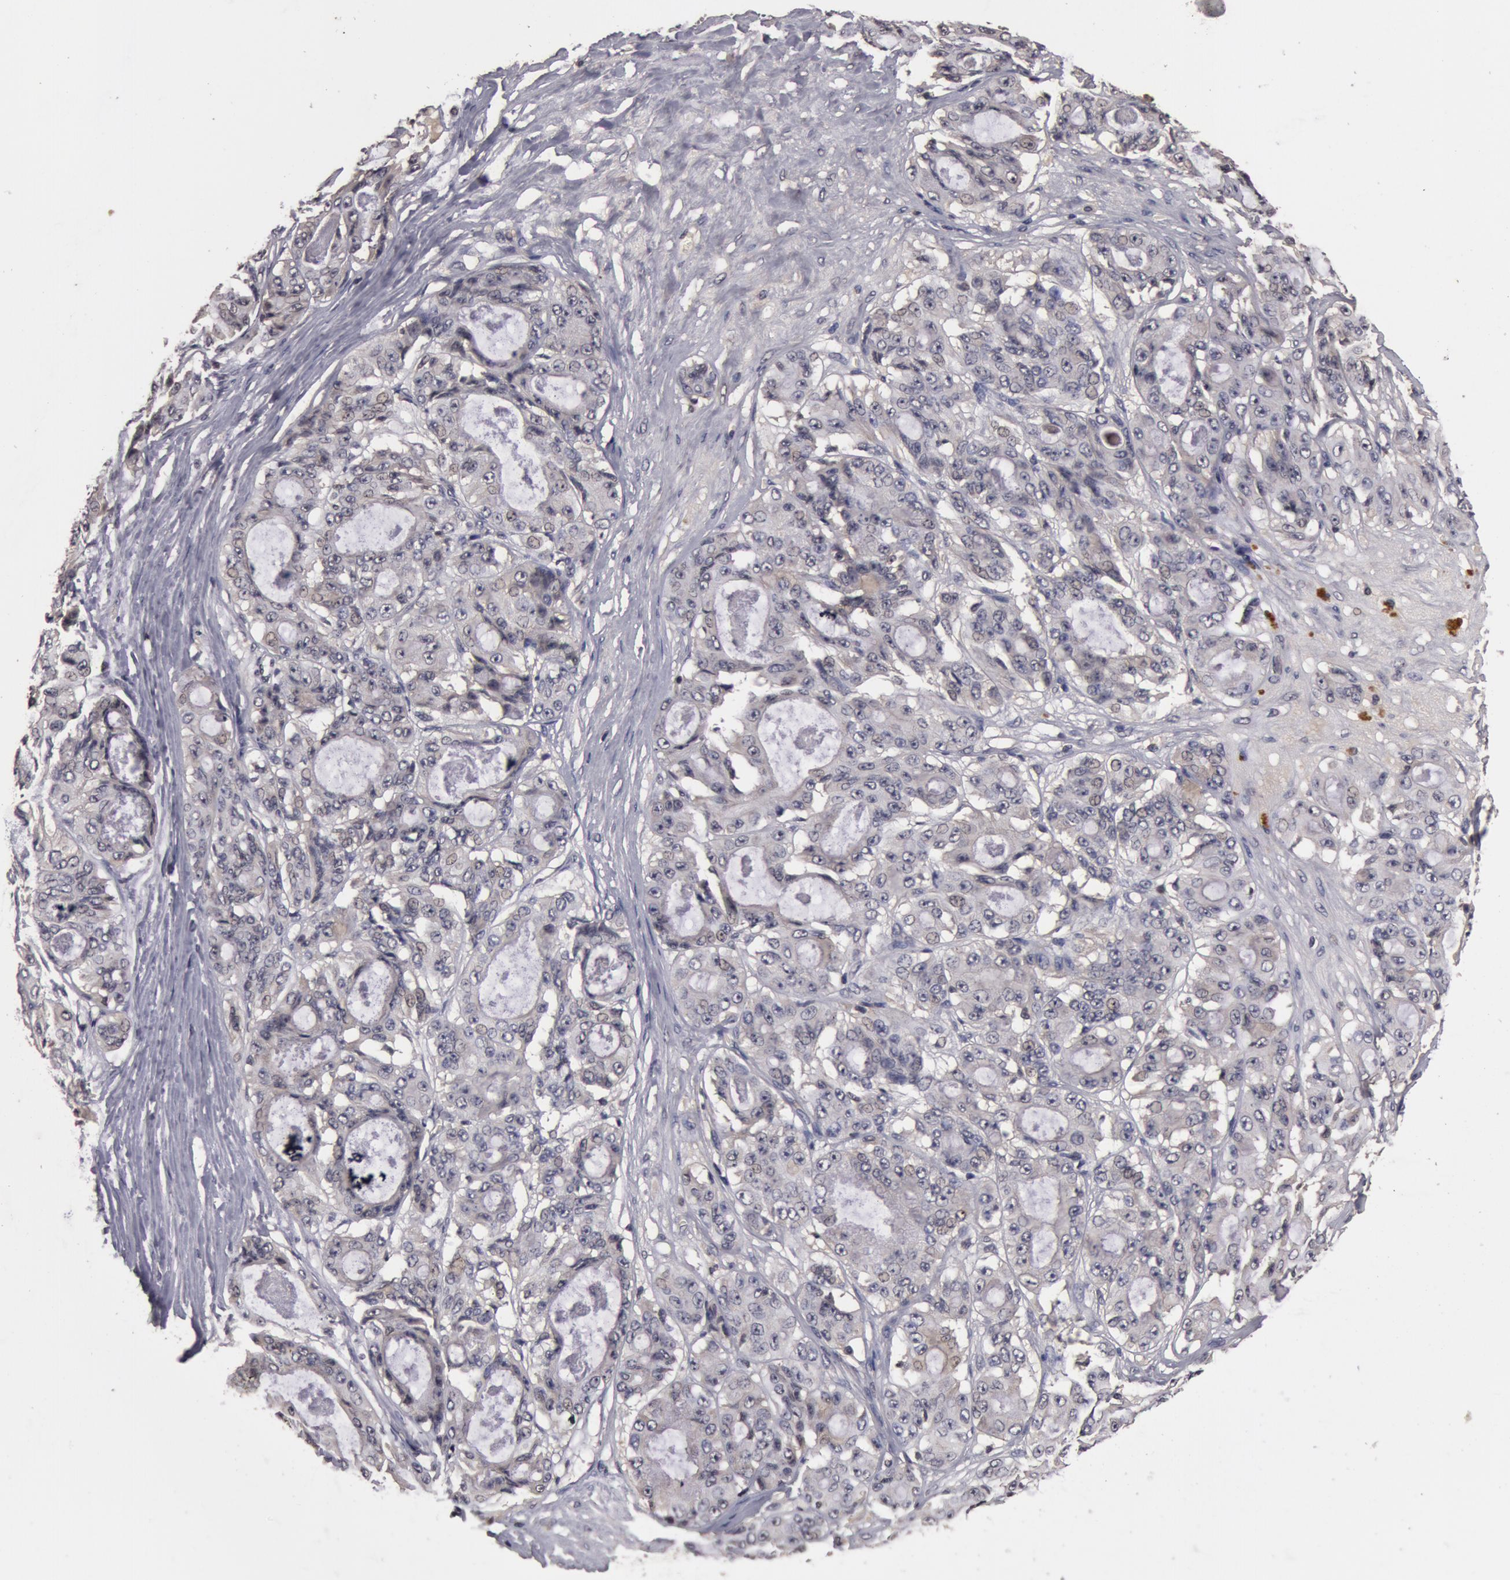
{"staining": {"intensity": "weak", "quantity": ">75%", "location": "cytoplasmic/membranous"}, "tissue": "ovarian cancer", "cell_type": "Tumor cells", "image_type": "cancer", "snomed": [{"axis": "morphology", "description": "Carcinoma, endometroid"}, {"axis": "topography", "description": "Ovary"}], "caption": "Endometroid carcinoma (ovarian) stained for a protein (brown) displays weak cytoplasmic/membranous positive staining in about >75% of tumor cells.", "gene": "BCHE", "patient": {"sex": "female", "age": 61}}